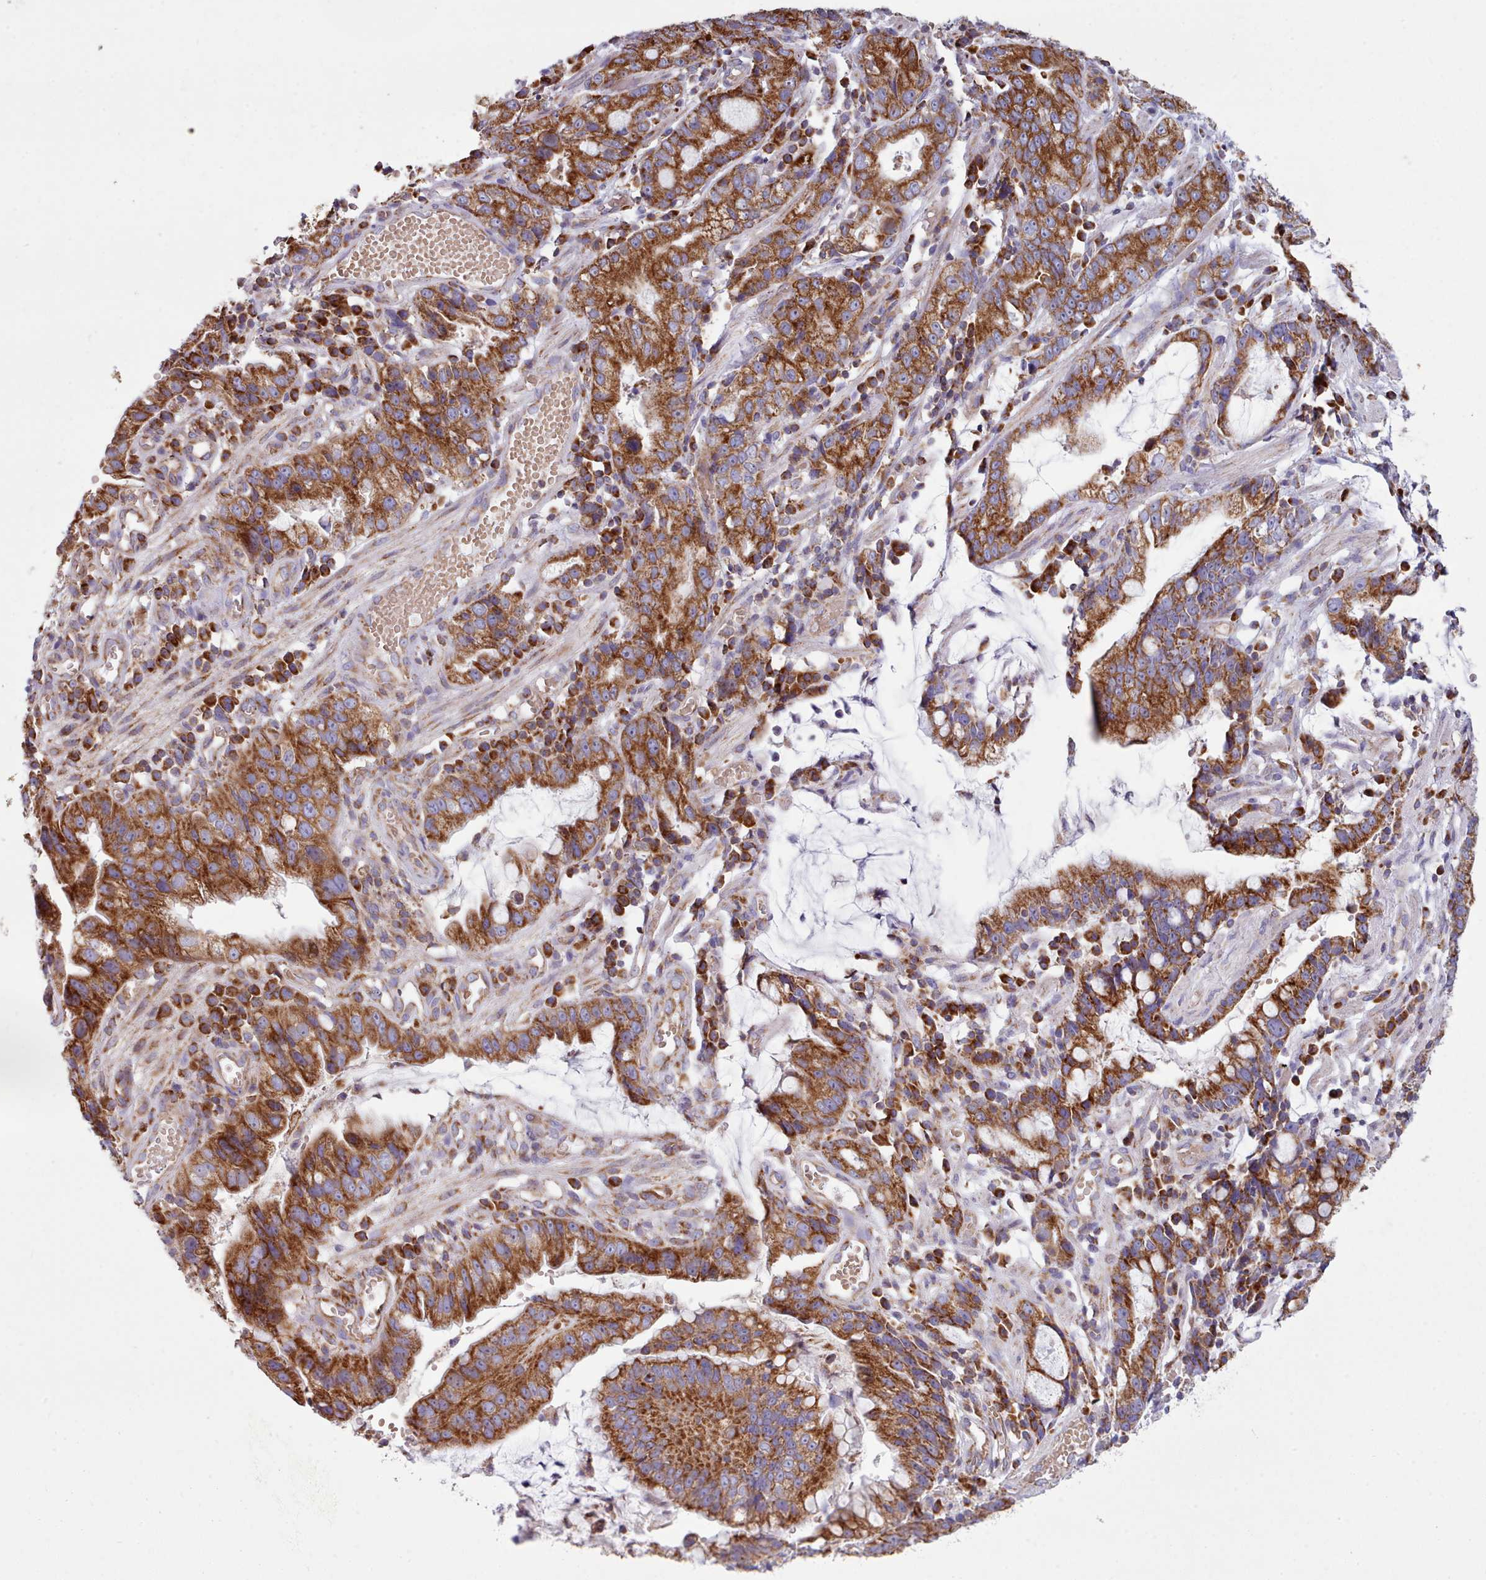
{"staining": {"intensity": "strong", "quantity": ">75%", "location": "cytoplasmic/membranous"}, "tissue": "stomach cancer", "cell_type": "Tumor cells", "image_type": "cancer", "snomed": [{"axis": "morphology", "description": "Adenocarcinoma, NOS"}, {"axis": "topography", "description": "Stomach"}], "caption": "Tumor cells reveal strong cytoplasmic/membranous expression in approximately >75% of cells in stomach cancer.", "gene": "SRP54", "patient": {"sex": "male", "age": 55}}